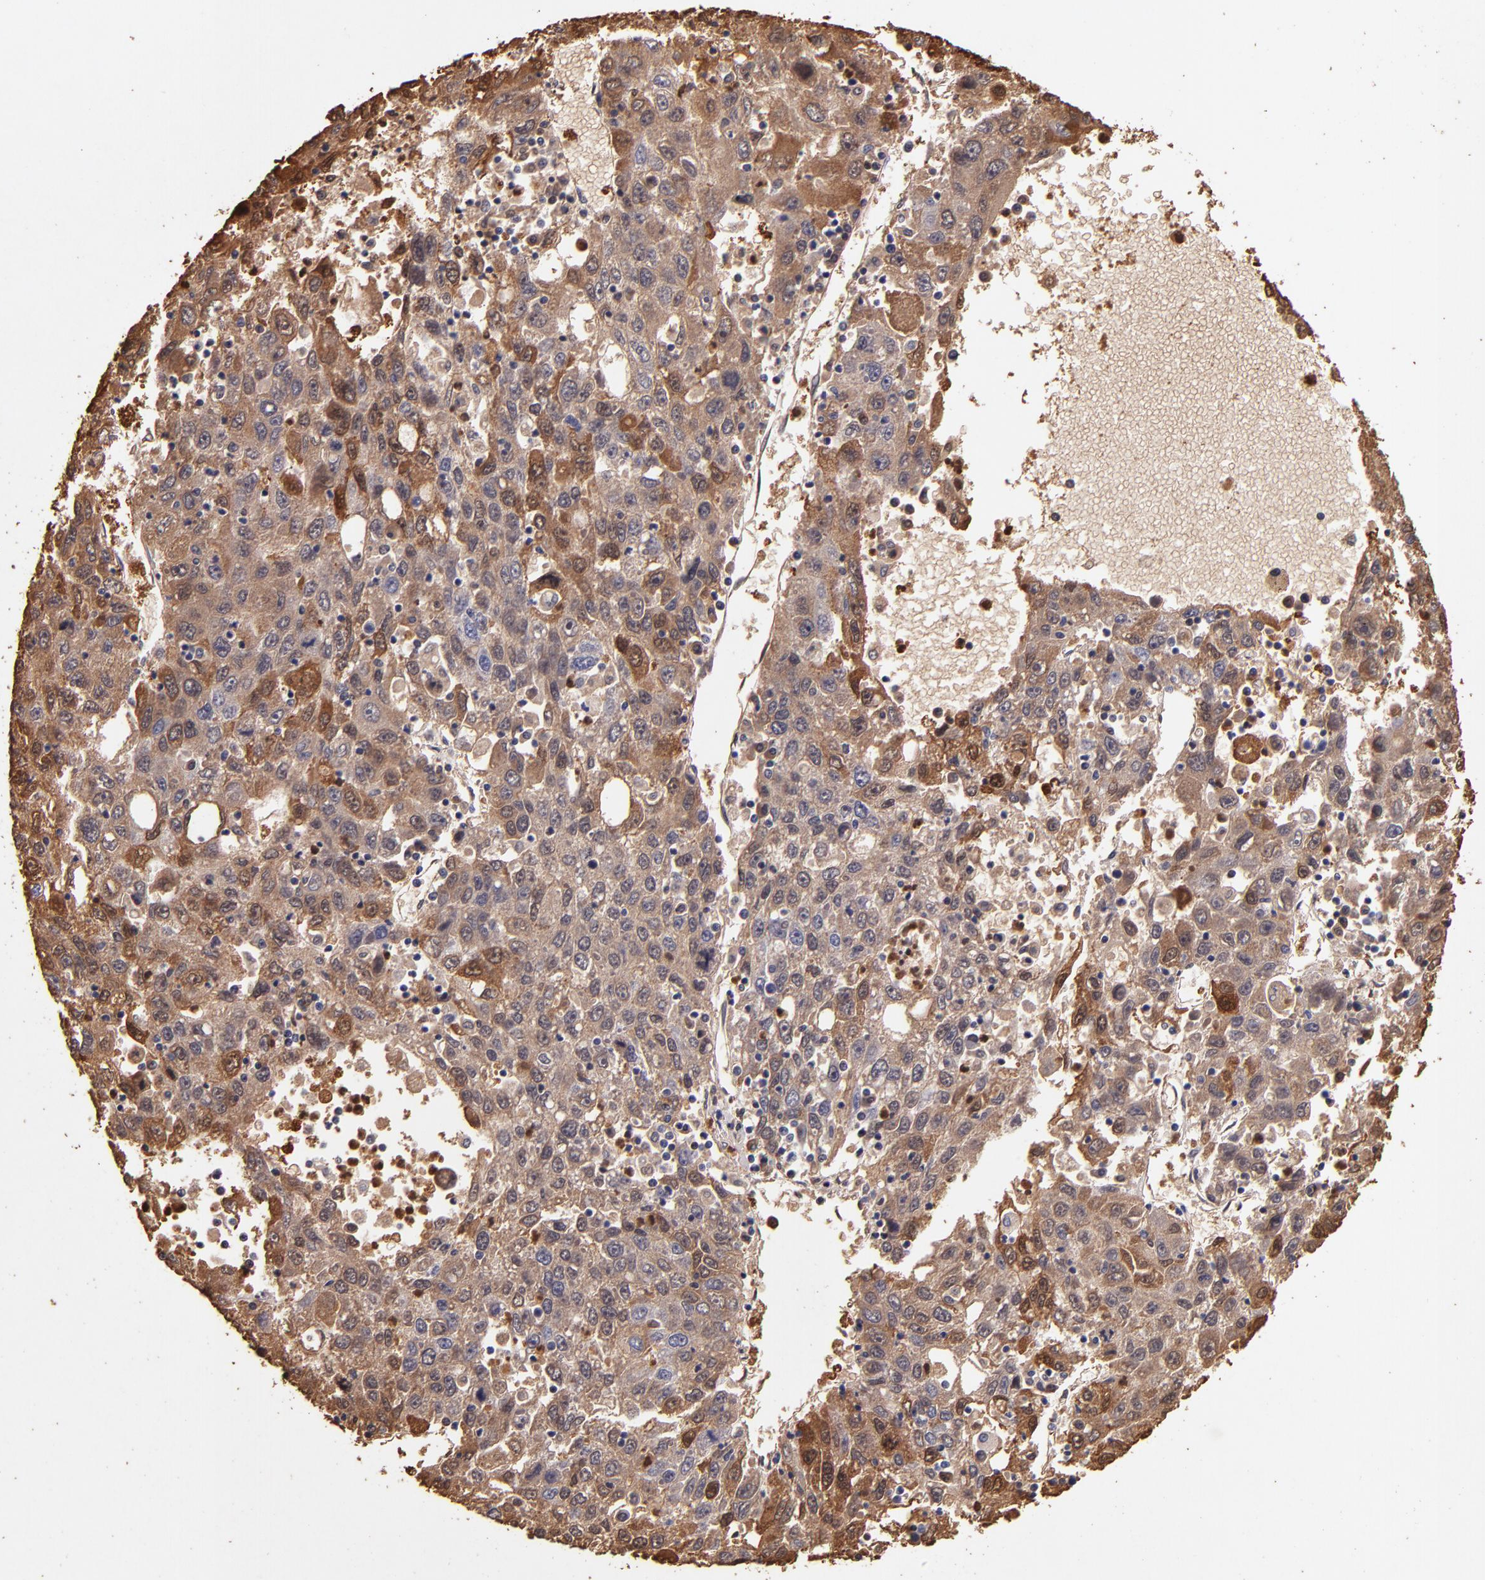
{"staining": {"intensity": "moderate", "quantity": ">75%", "location": "cytoplasmic/membranous,nuclear"}, "tissue": "liver cancer", "cell_type": "Tumor cells", "image_type": "cancer", "snomed": [{"axis": "morphology", "description": "Carcinoma, Hepatocellular, NOS"}, {"axis": "topography", "description": "Liver"}], "caption": "A brown stain labels moderate cytoplasmic/membranous and nuclear expression of a protein in liver cancer tumor cells. (IHC, brightfield microscopy, high magnification).", "gene": "S100A6", "patient": {"sex": "male", "age": 49}}